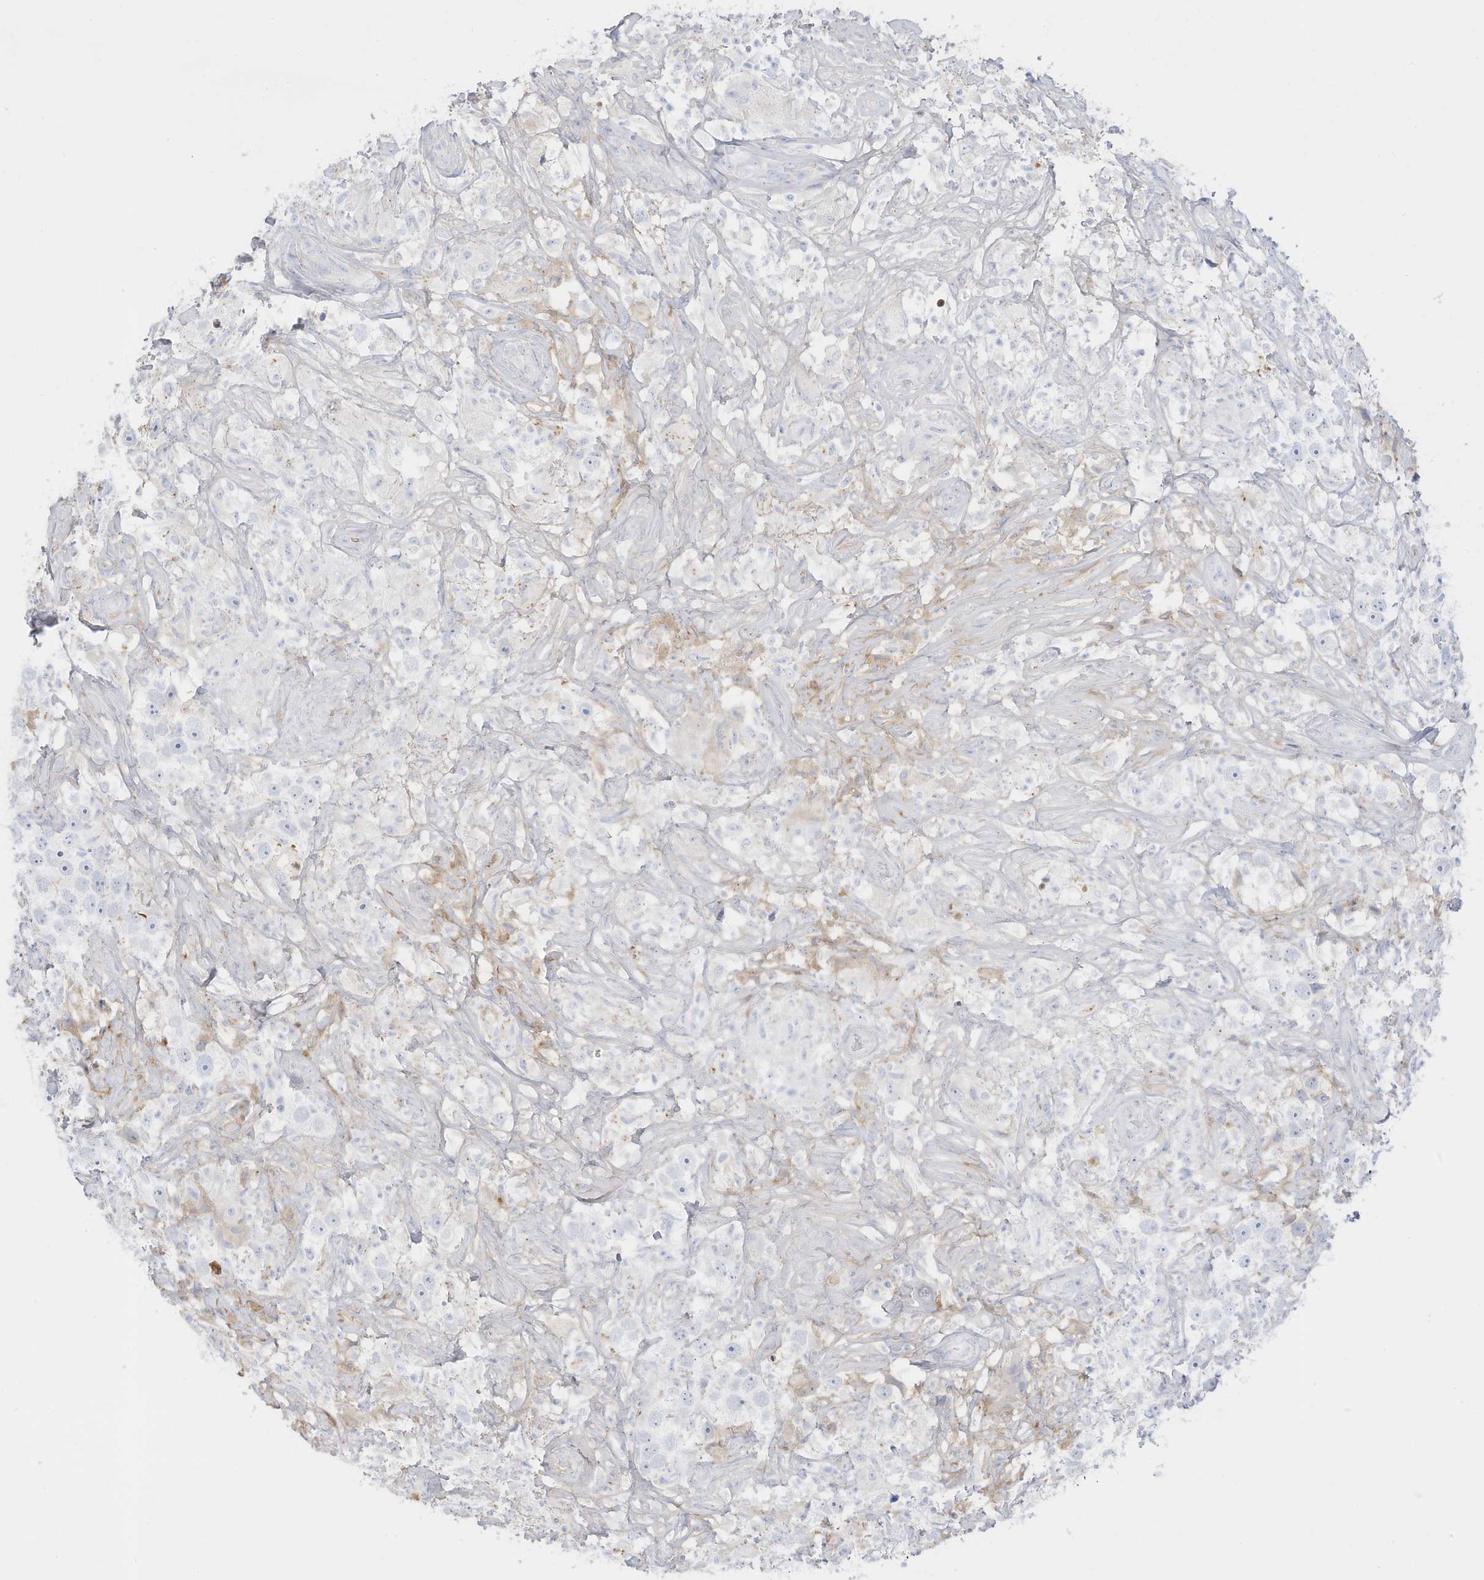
{"staining": {"intensity": "negative", "quantity": "none", "location": "none"}, "tissue": "testis cancer", "cell_type": "Tumor cells", "image_type": "cancer", "snomed": [{"axis": "morphology", "description": "Seminoma, NOS"}, {"axis": "topography", "description": "Testis"}], "caption": "The immunohistochemistry (IHC) photomicrograph has no significant expression in tumor cells of testis cancer (seminoma) tissue. (DAB (3,3'-diaminobenzidine) immunohistochemistry (IHC) visualized using brightfield microscopy, high magnification).", "gene": "HSD17B13", "patient": {"sex": "male", "age": 49}}